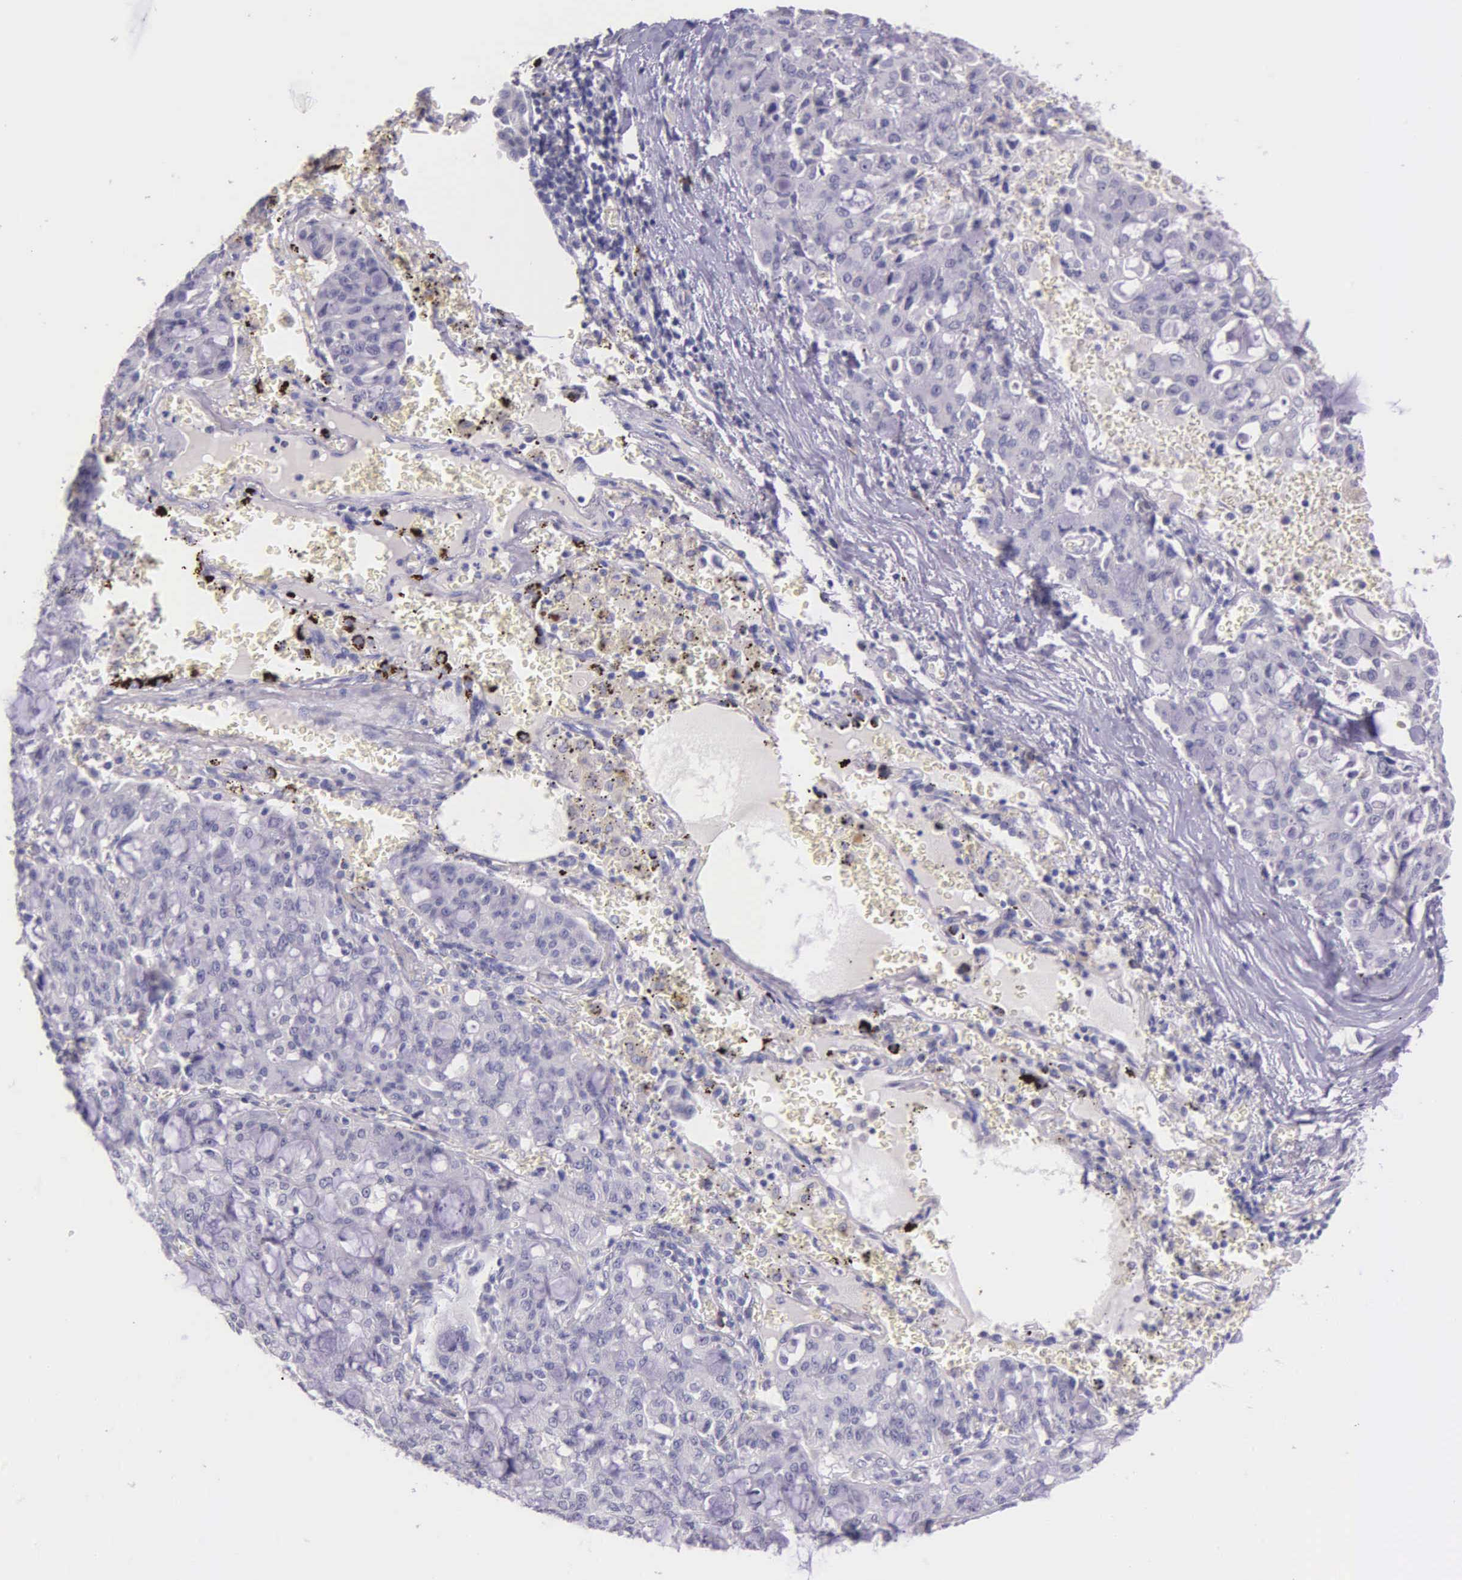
{"staining": {"intensity": "negative", "quantity": "none", "location": "none"}, "tissue": "lung cancer", "cell_type": "Tumor cells", "image_type": "cancer", "snomed": [{"axis": "morphology", "description": "Adenocarcinoma, NOS"}, {"axis": "topography", "description": "Lung"}], "caption": "An immunohistochemistry histopathology image of lung cancer is shown. There is no staining in tumor cells of lung cancer. (Stains: DAB (3,3'-diaminobenzidine) immunohistochemistry (IHC) with hematoxylin counter stain, Microscopy: brightfield microscopy at high magnification).", "gene": "THSD7A", "patient": {"sex": "female", "age": 44}}